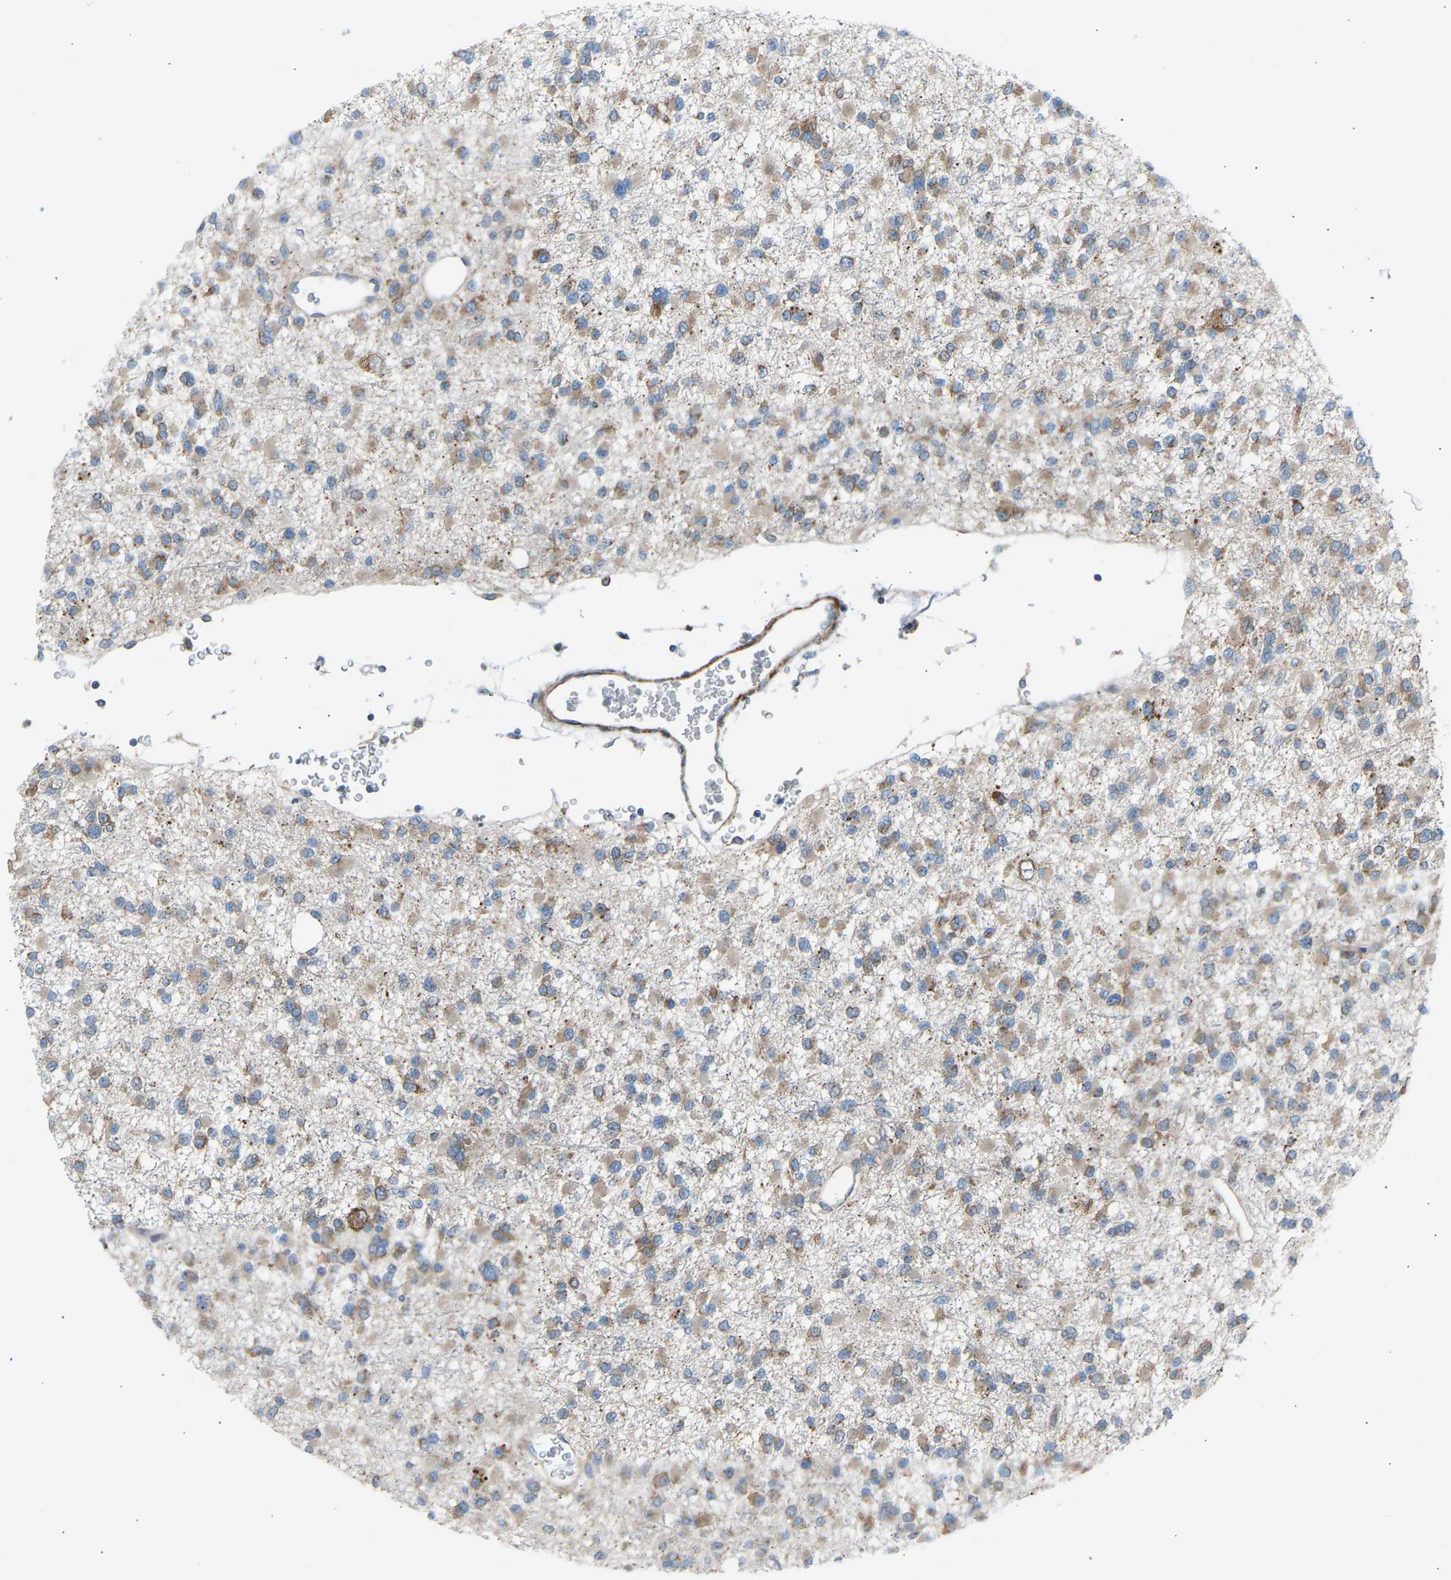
{"staining": {"intensity": "weak", "quantity": ">75%", "location": "cytoplasmic/membranous"}, "tissue": "glioma", "cell_type": "Tumor cells", "image_type": "cancer", "snomed": [{"axis": "morphology", "description": "Glioma, malignant, Low grade"}, {"axis": "topography", "description": "Brain"}], "caption": "This photomicrograph reveals immunohistochemistry (IHC) staining of human malignant glioma (low-grade), with low weak cytoplasmic/membranous expression in about >75% of tumor cells.", "gene": "VPS41", "patient": {"sex": "female", "age": 22}}